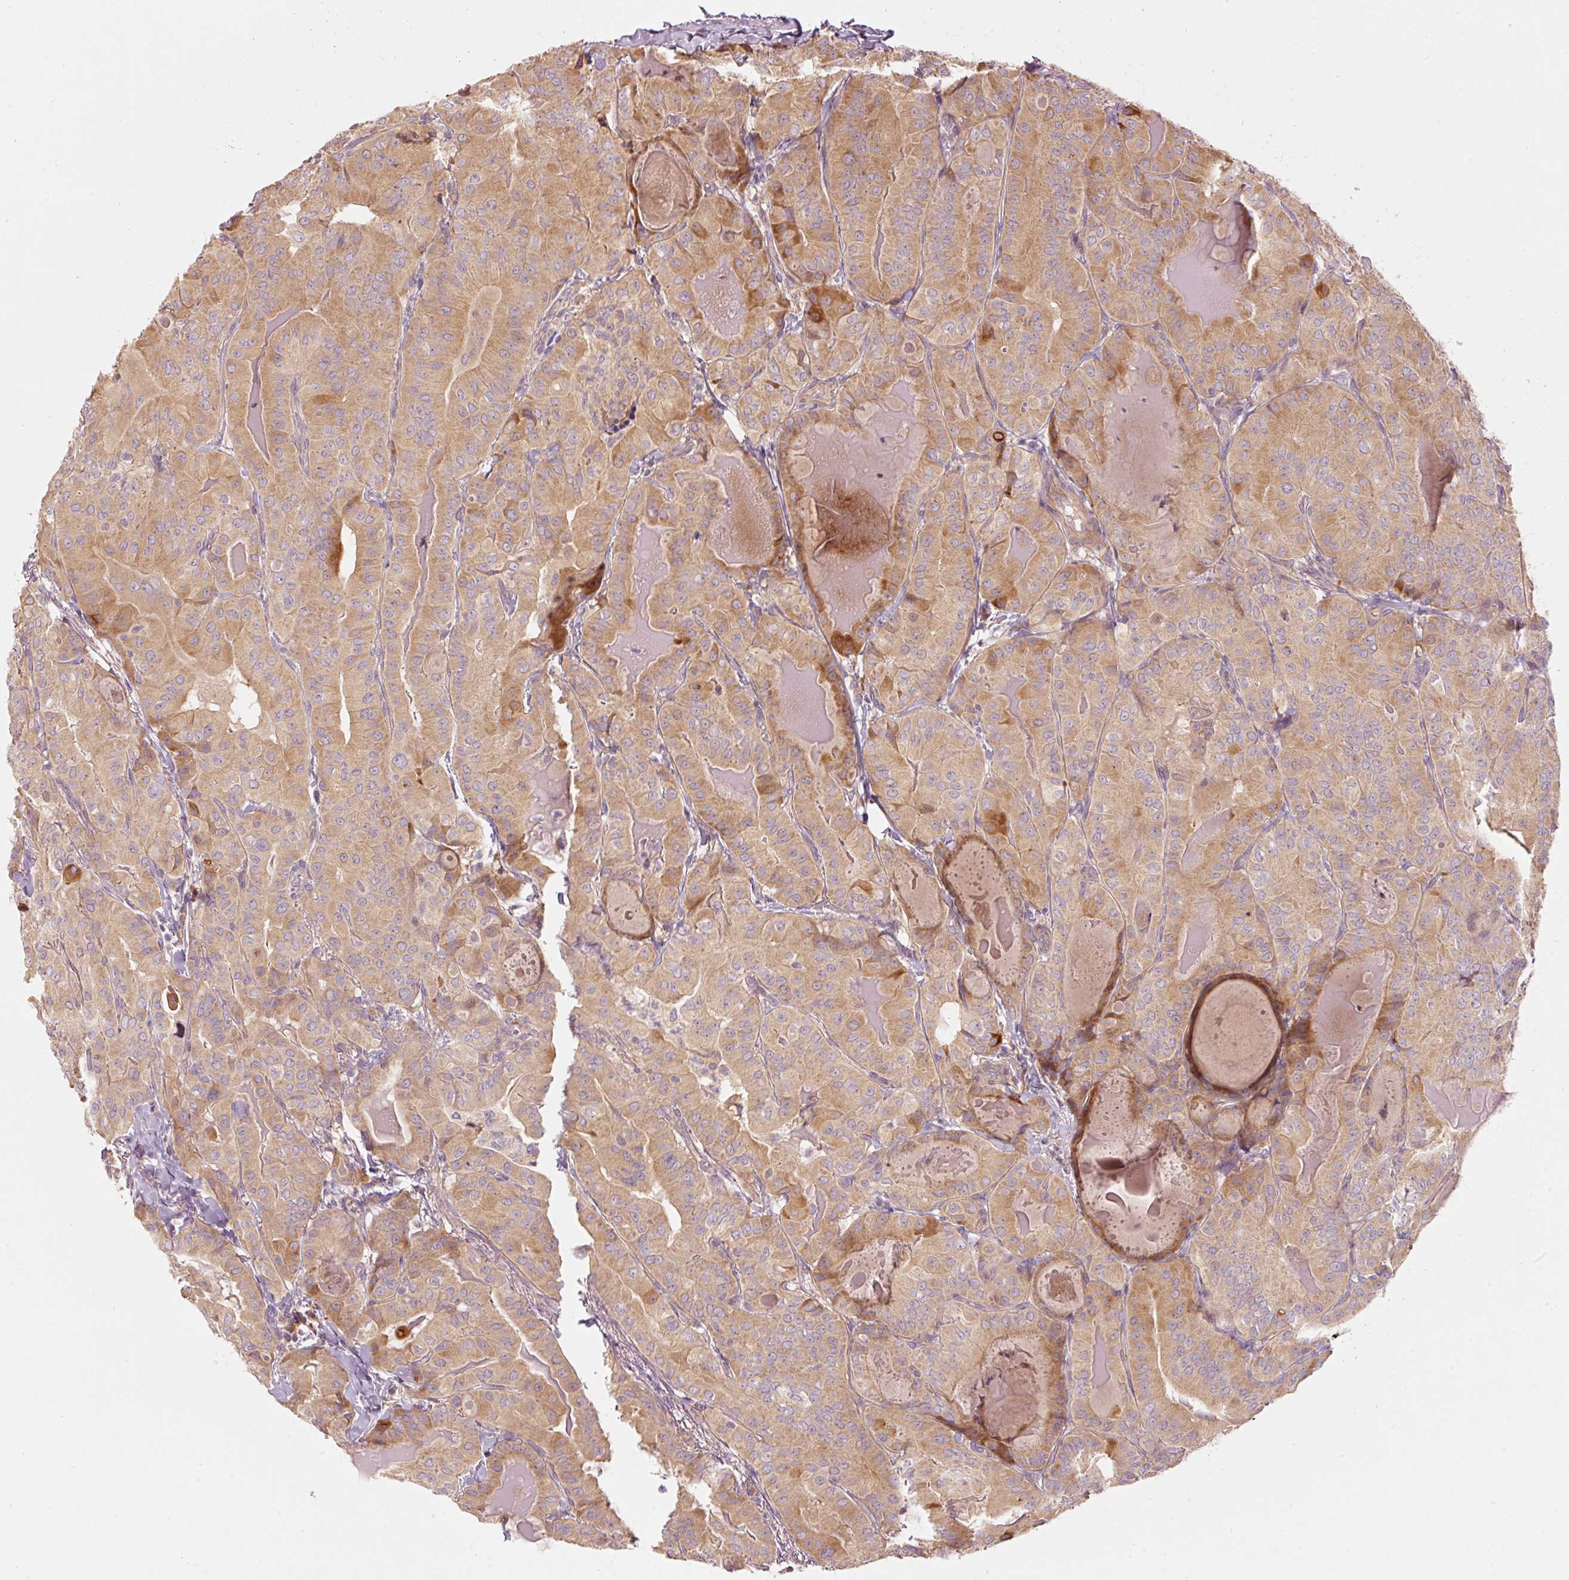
{"staining": {"intensity": "moderate", "quantity": ">75%", "location": "cytoplasmic/membranous"}, "tissue": "thyroid cancer", "cell_type": "Tumor cells", "image_type": "cancer", "snomed": [{"axis": "morphology", "description": "Papillary adenocarcinoma, NOS"}, {"axis": "topography", "description": "Thyroid gland"}], "caption": "High-magnification brightfield microscopy of thyroid cancer stained with DAB (brown) and counterstained with hematoxylin (blue). tumor cells exhibit moderate cytoplasmic/membranous expression is present in approximately>75% of cells.", "gene": "MAP10", "patient": {"sex": "female", "age": 68}}